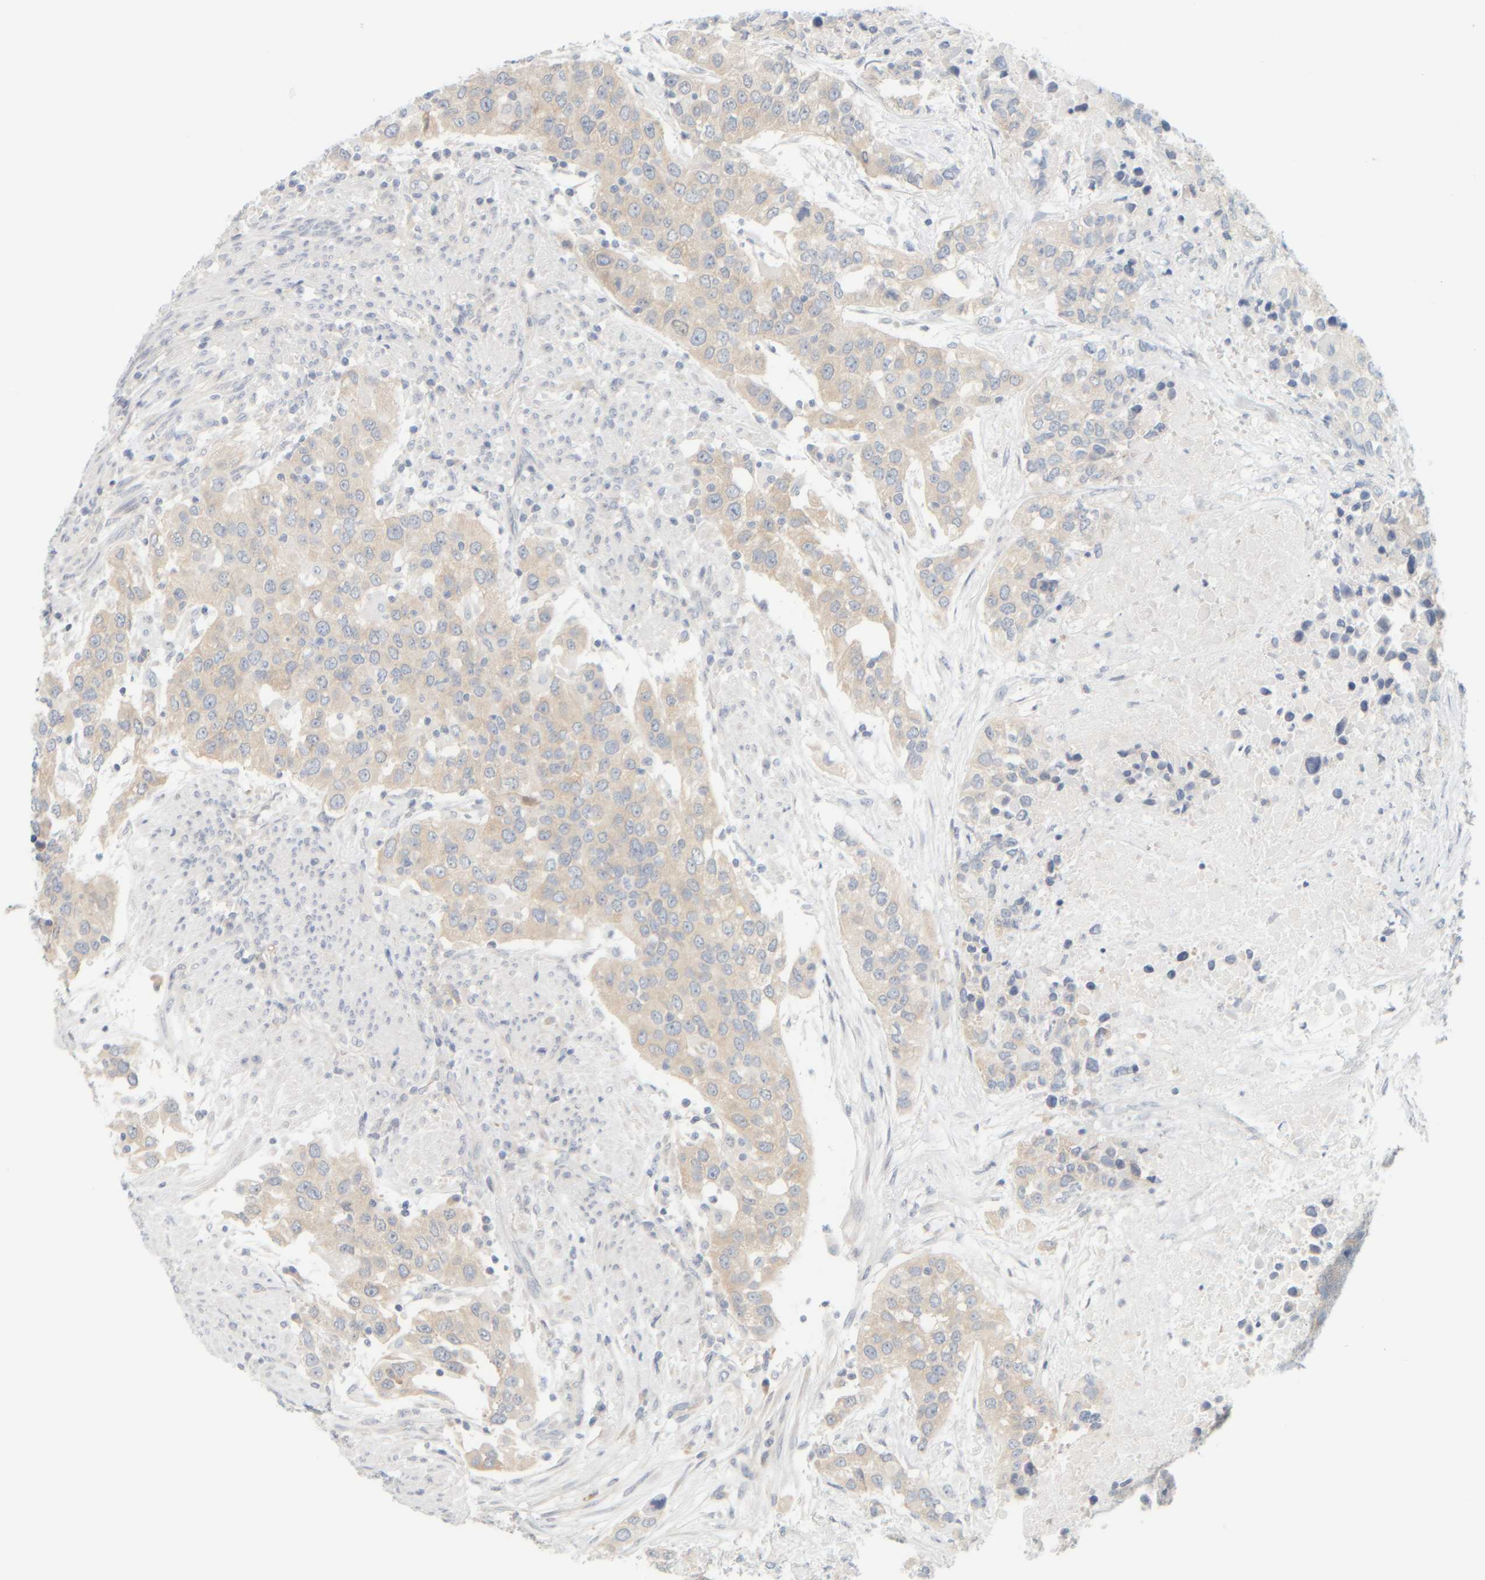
{"staining": {"intensity": "negative", "quantity": "none", "location": "none"}, "tissue": "urothelial cancer", "cell_type": "Tumor cells", "image_type": "cancer", "snomed": [{"axis": "morphology", "description": "Urothelial carcinoma, High grade"}, {"axis": "topography", "description": "Urinary bladder"}], "caption": "IHC micrograph of neoplastic tissue: human urothelial cancer stained with DAB reveals no significant protein positivity in tumor cells.", "gene": "PTGES3L-AARSD1", "patient": {"sex": "female", "age": 80}}